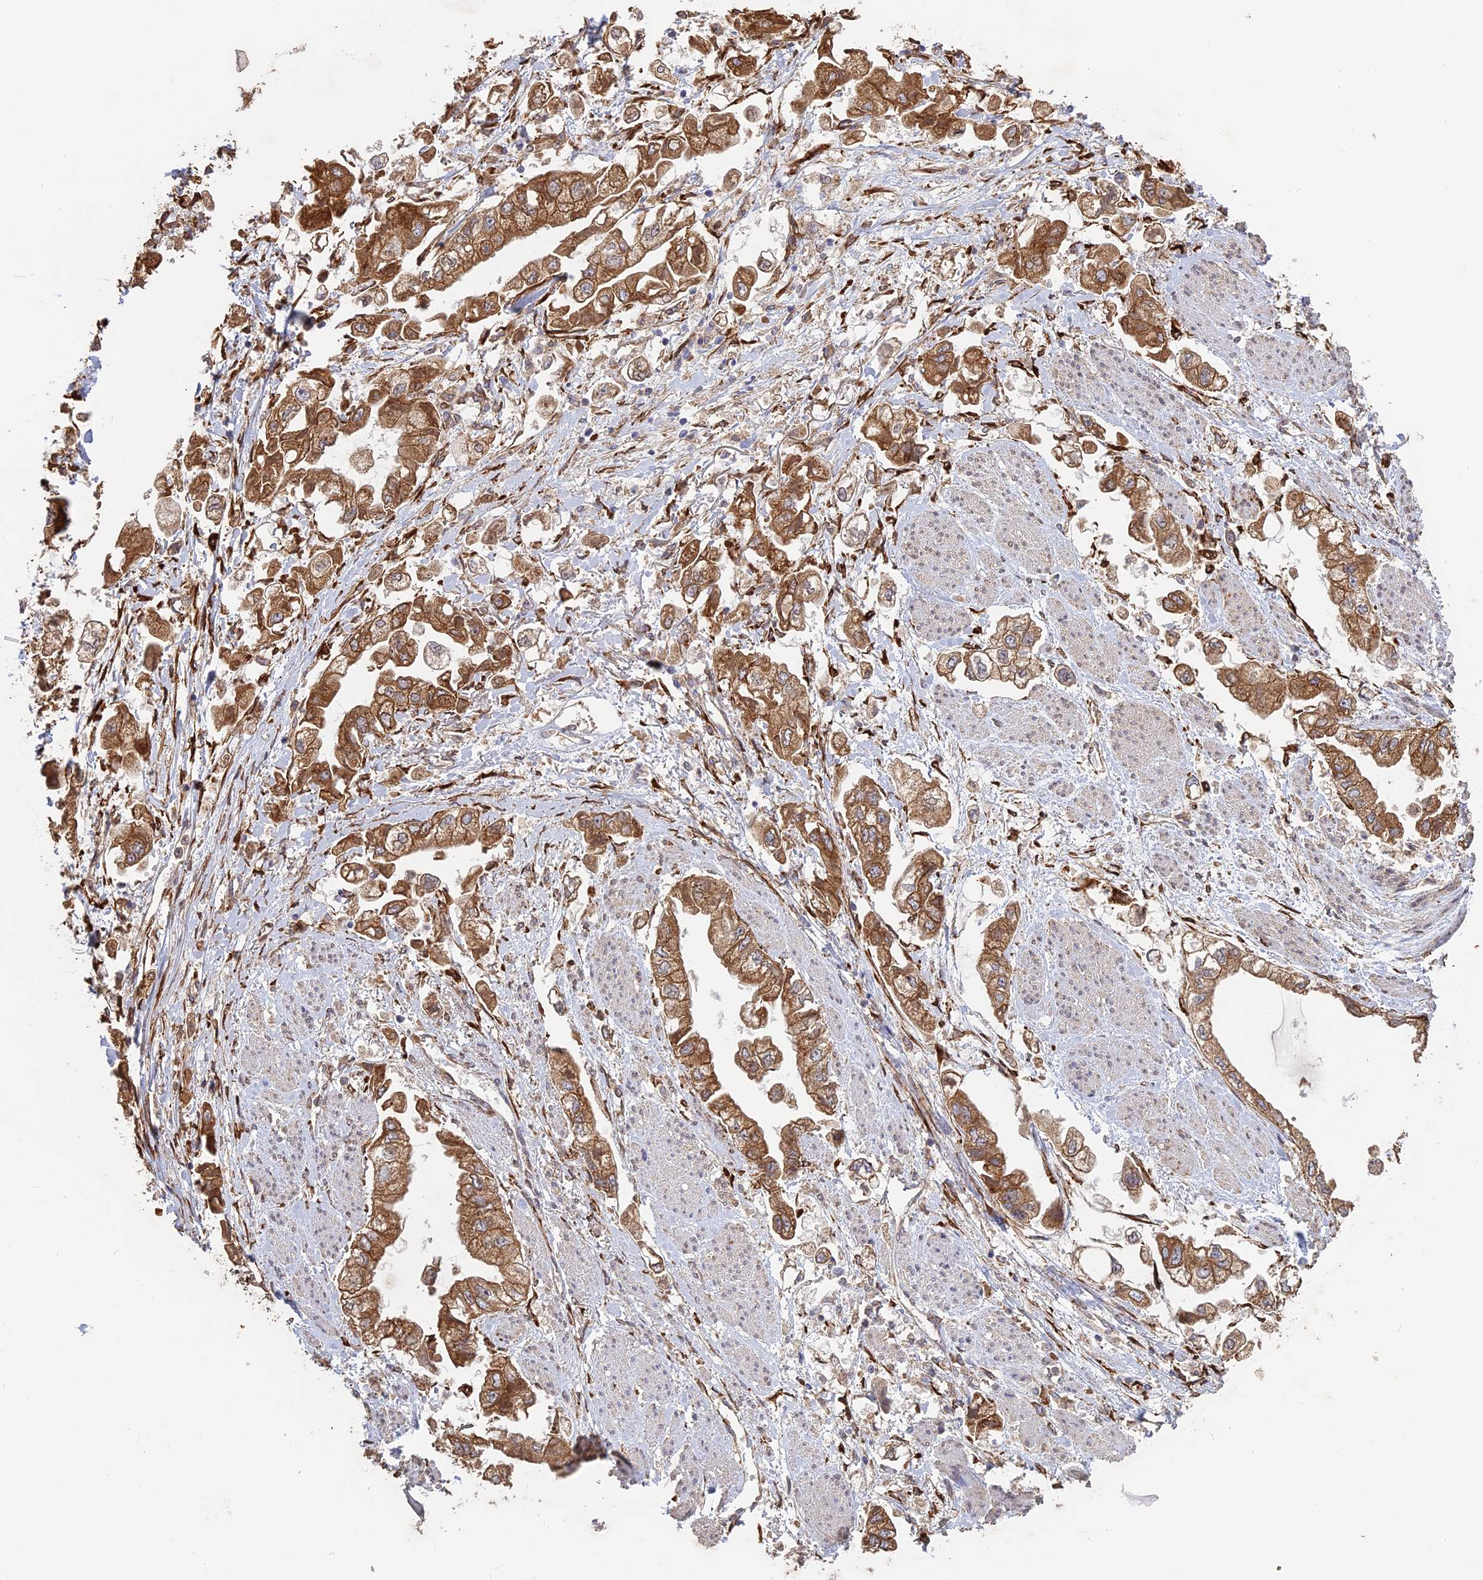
{"staining": {"intensity": "moderate", "quantity": ">75%", "location": "cytoplasmic/membranous"}, "tissue": "stomach cancer", "cell_type": "Tumor cells", "image_type": "cancer", "snomed": [{"axis": "morphology", "description": "Adenocarcinoma, NOS"}, {"axis": "topography", "description": "Stomach"}], "caption": "A medium amount of moderate cytoplasmic/membranous expression is appreciated in about >75% of tumor cells in stomach adenocarcinoma tissue.", "gene": "PPIC", "patient": {"sex": "male", "age": 62}}